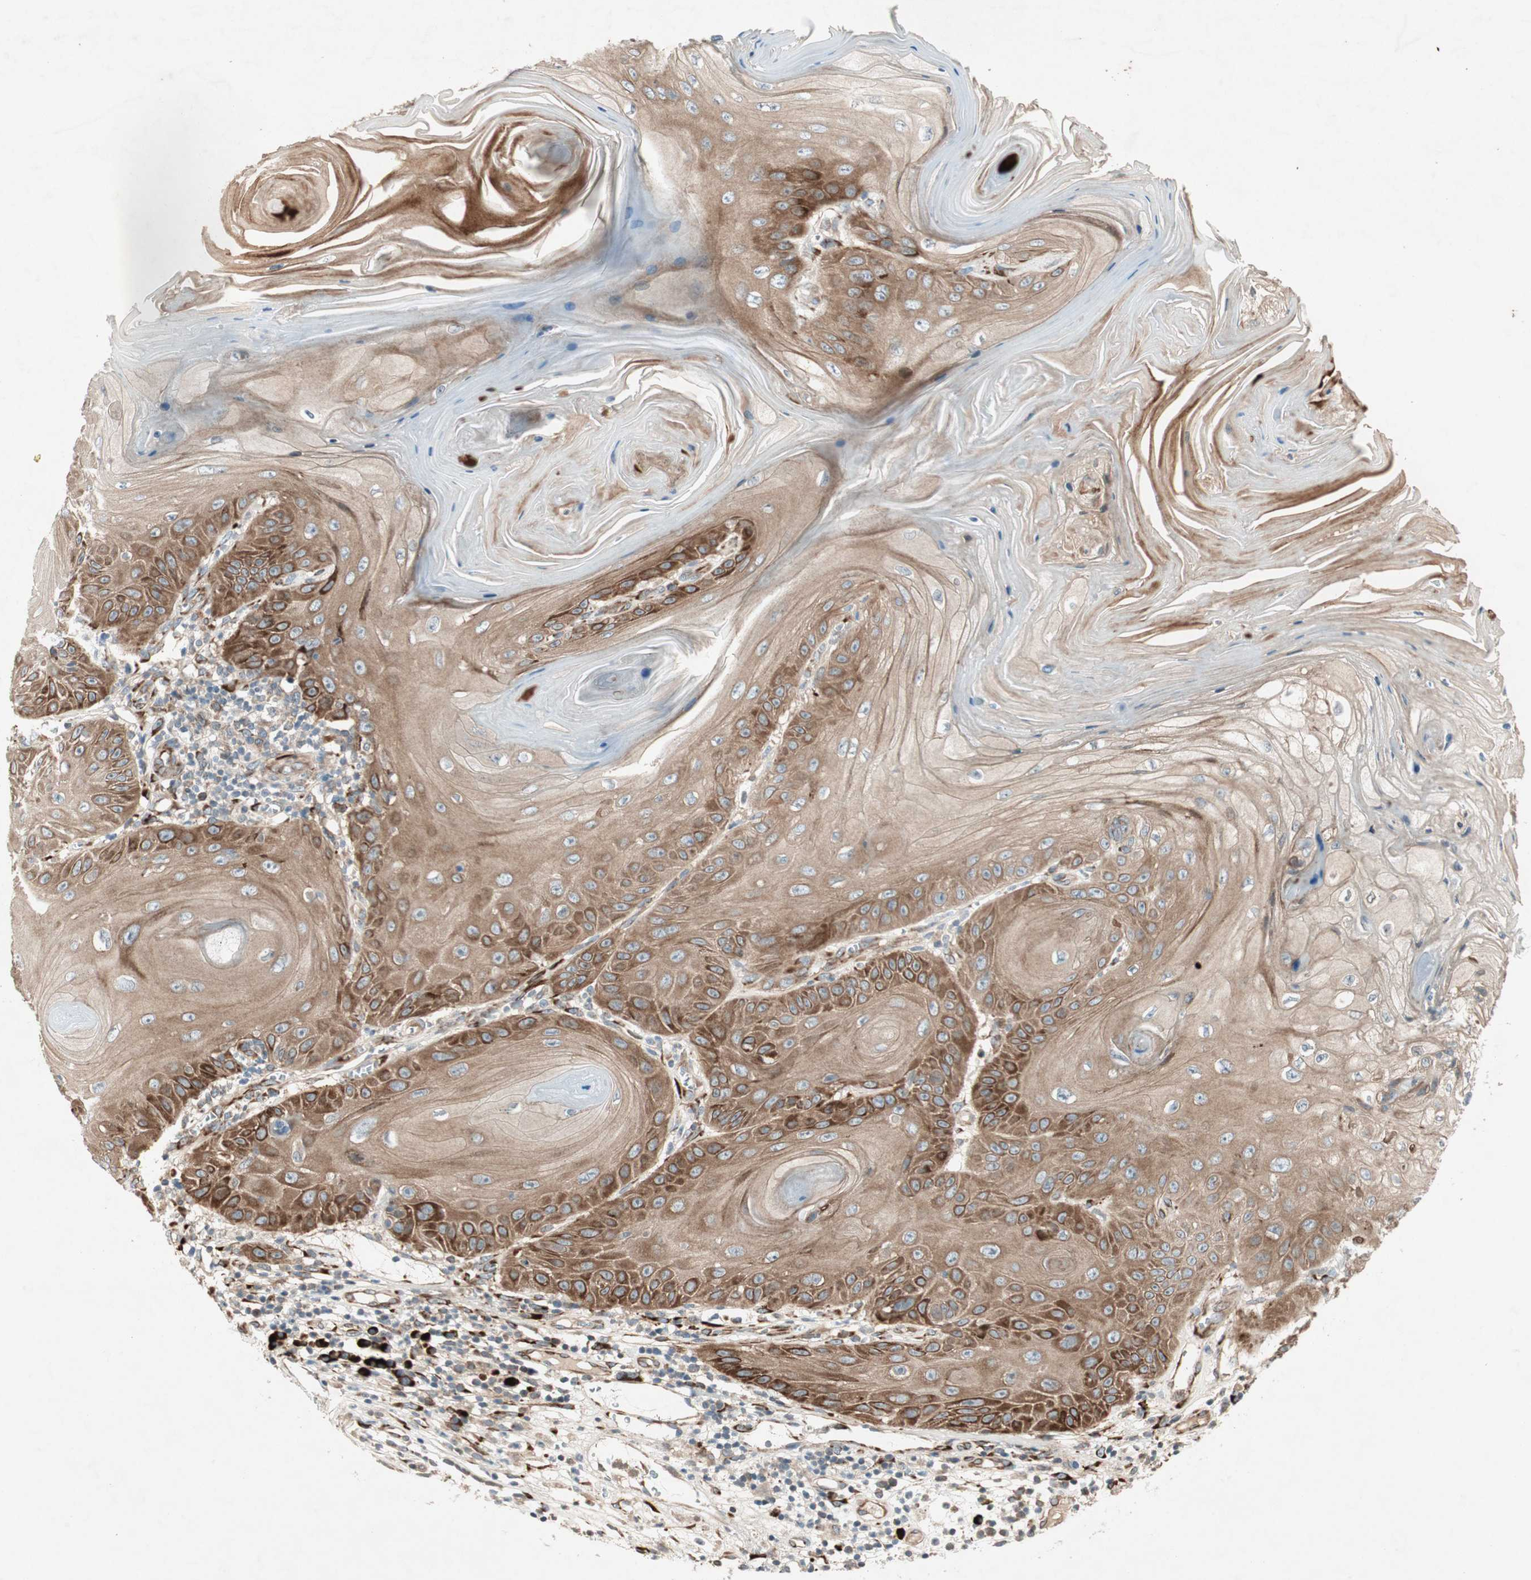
{"staining": {"intensity": "strong", "quantity": ">75%", "location": "cytoplasmic/membranous"}, "tissue": "skin cancer", "cell_type": "Tumor cells", "image_type": "cancer", "snomed": [{"axis": "morphology", "description": "Squamous cell carcinoma, NOS"}, {"axis": "topography", "description": "Skin"}], "caption": "Skin cancer stained for a protein shows strong cytoplasmic/membranous positivity in tumor cells.", "gene": "APOO", "patient": {"sex": "female", "age": 78}}